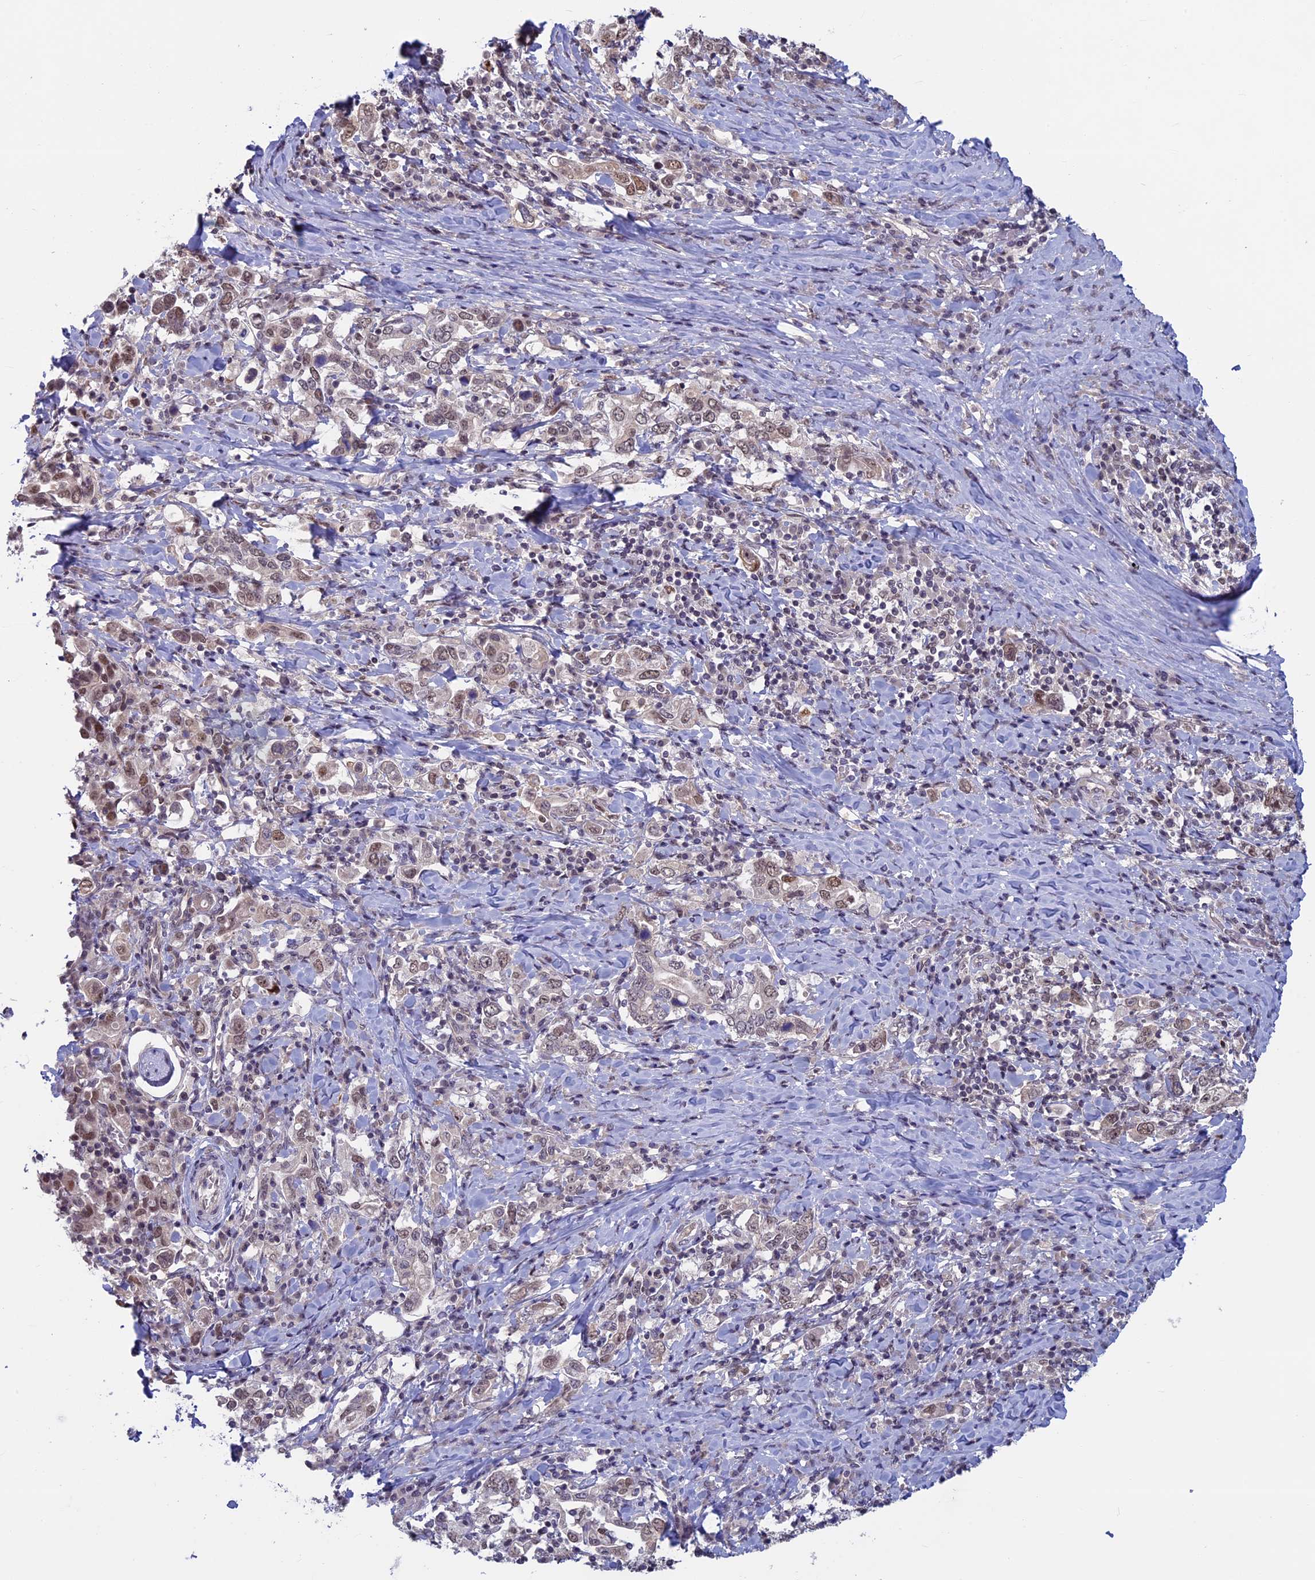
{"staining": {"intensity": "weak", "quantity": ">75%", "location": "nuclear"}, "tissue": "stomach cancer", "cell_type": "Tumor cells", "image_type": "cancer", "snomed": [{"axis": "morphology", "description": "Adenocarcinoma, NOS"}, {"axis": "topography", "description": "Stomach, upper"}, {"axis": "topography", "description": "Stomach"}], "caption": "Immunohistochemistry micrograph of neoplastic tissue: human stomach adenocarcinoma stained using immunohistochemistry displays low levels of weak protein expression localized specifically in the nuclear of tumor cells, appearing as a nuclear brown color.", "gene": "SPIRE1", "patient": {"sex": "male", "age": 62}}